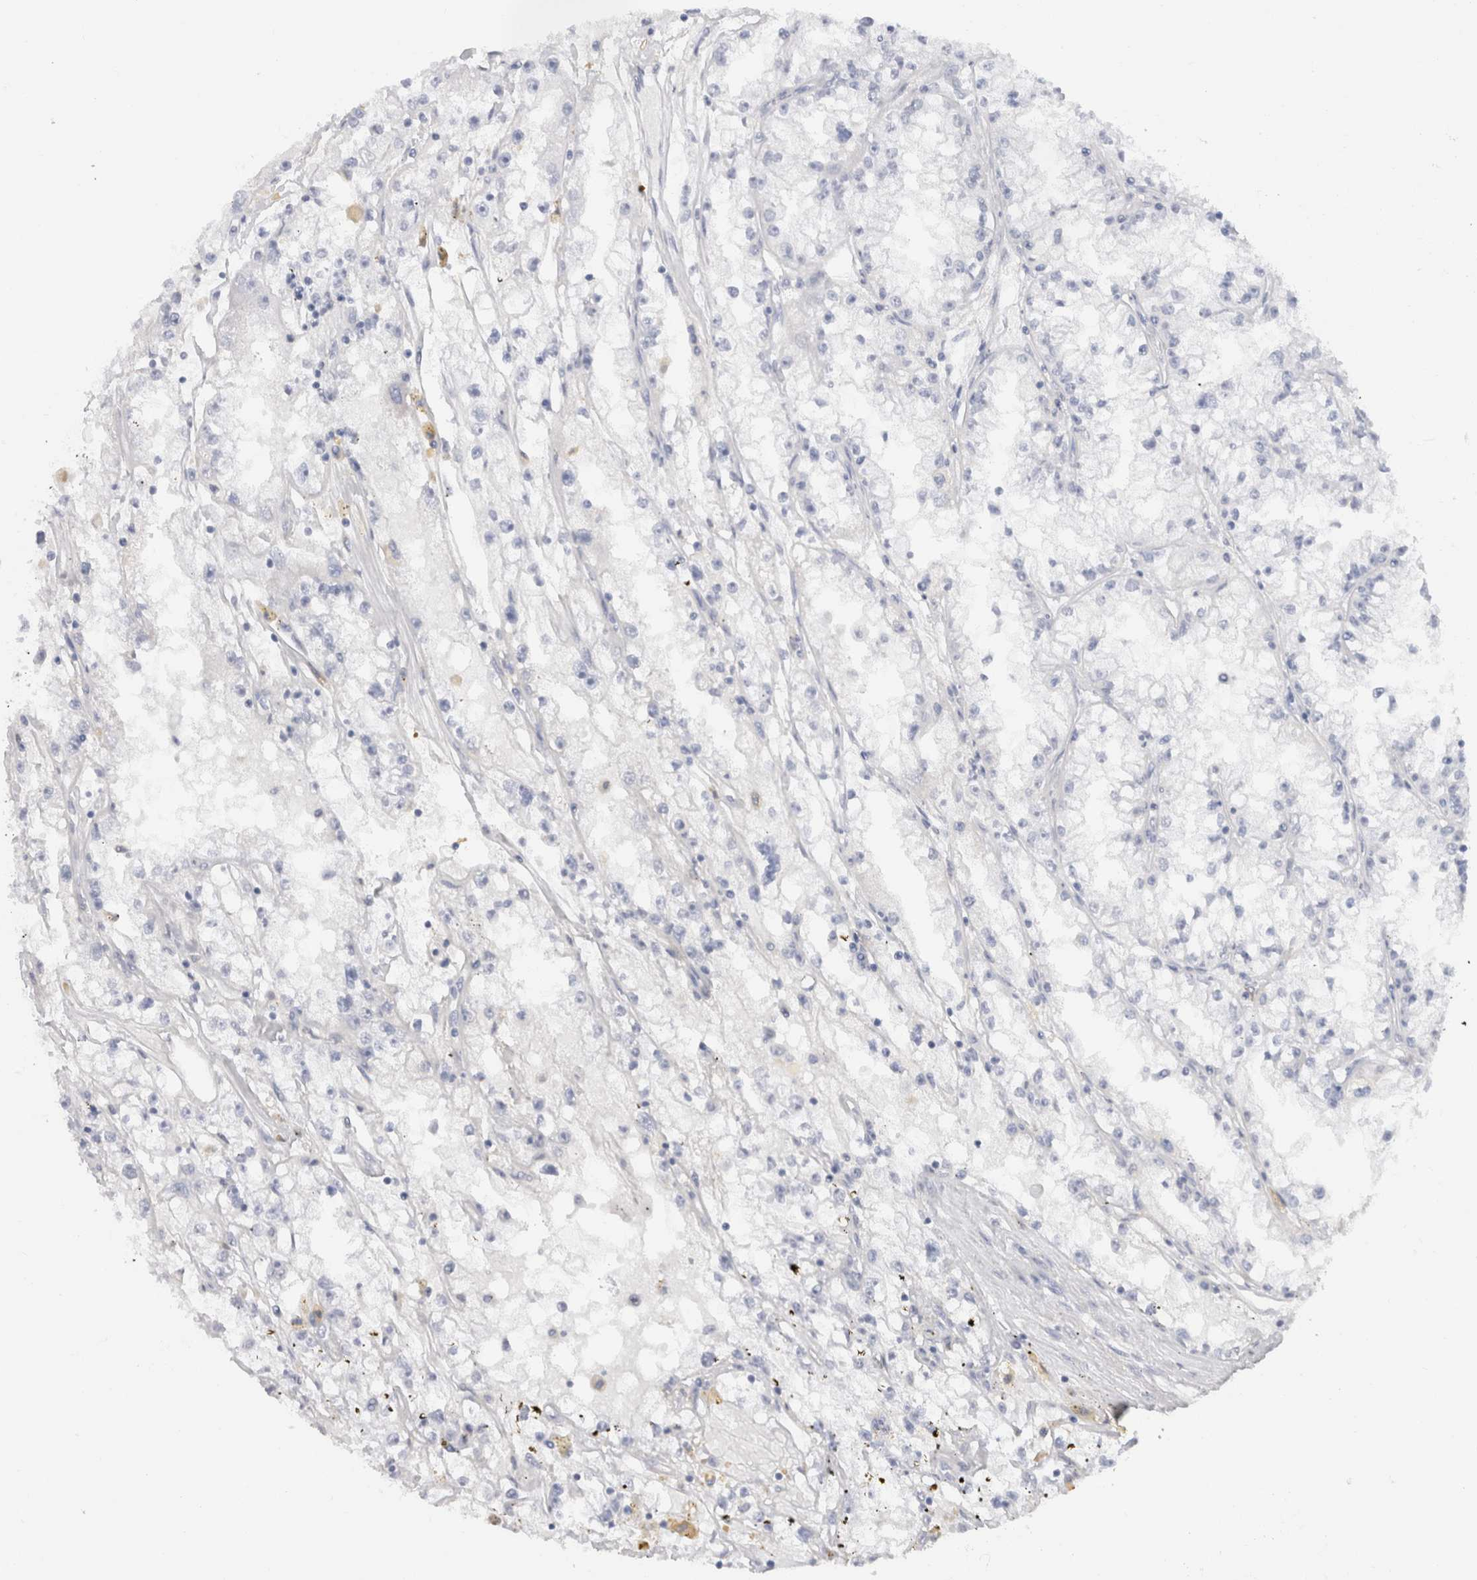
{"staining": {"intensity": "negative", "quantity": "none", "location": "none"}, "tissue": "renal cancer", "cell_type": "Tumor cells", "image_type": "cancer", "snomed": [{"axis": "morphology", "description": "Adenocarcinoma, NOS"}, {"axis": "topography", "description": "Kidney"}], "caption": "Adenocarcinoma (renal) stained for a protein using IHC reveals no expression tumor cells.", "gene": "C9orf50", "patient": {"sex": "male", "age": 56}}